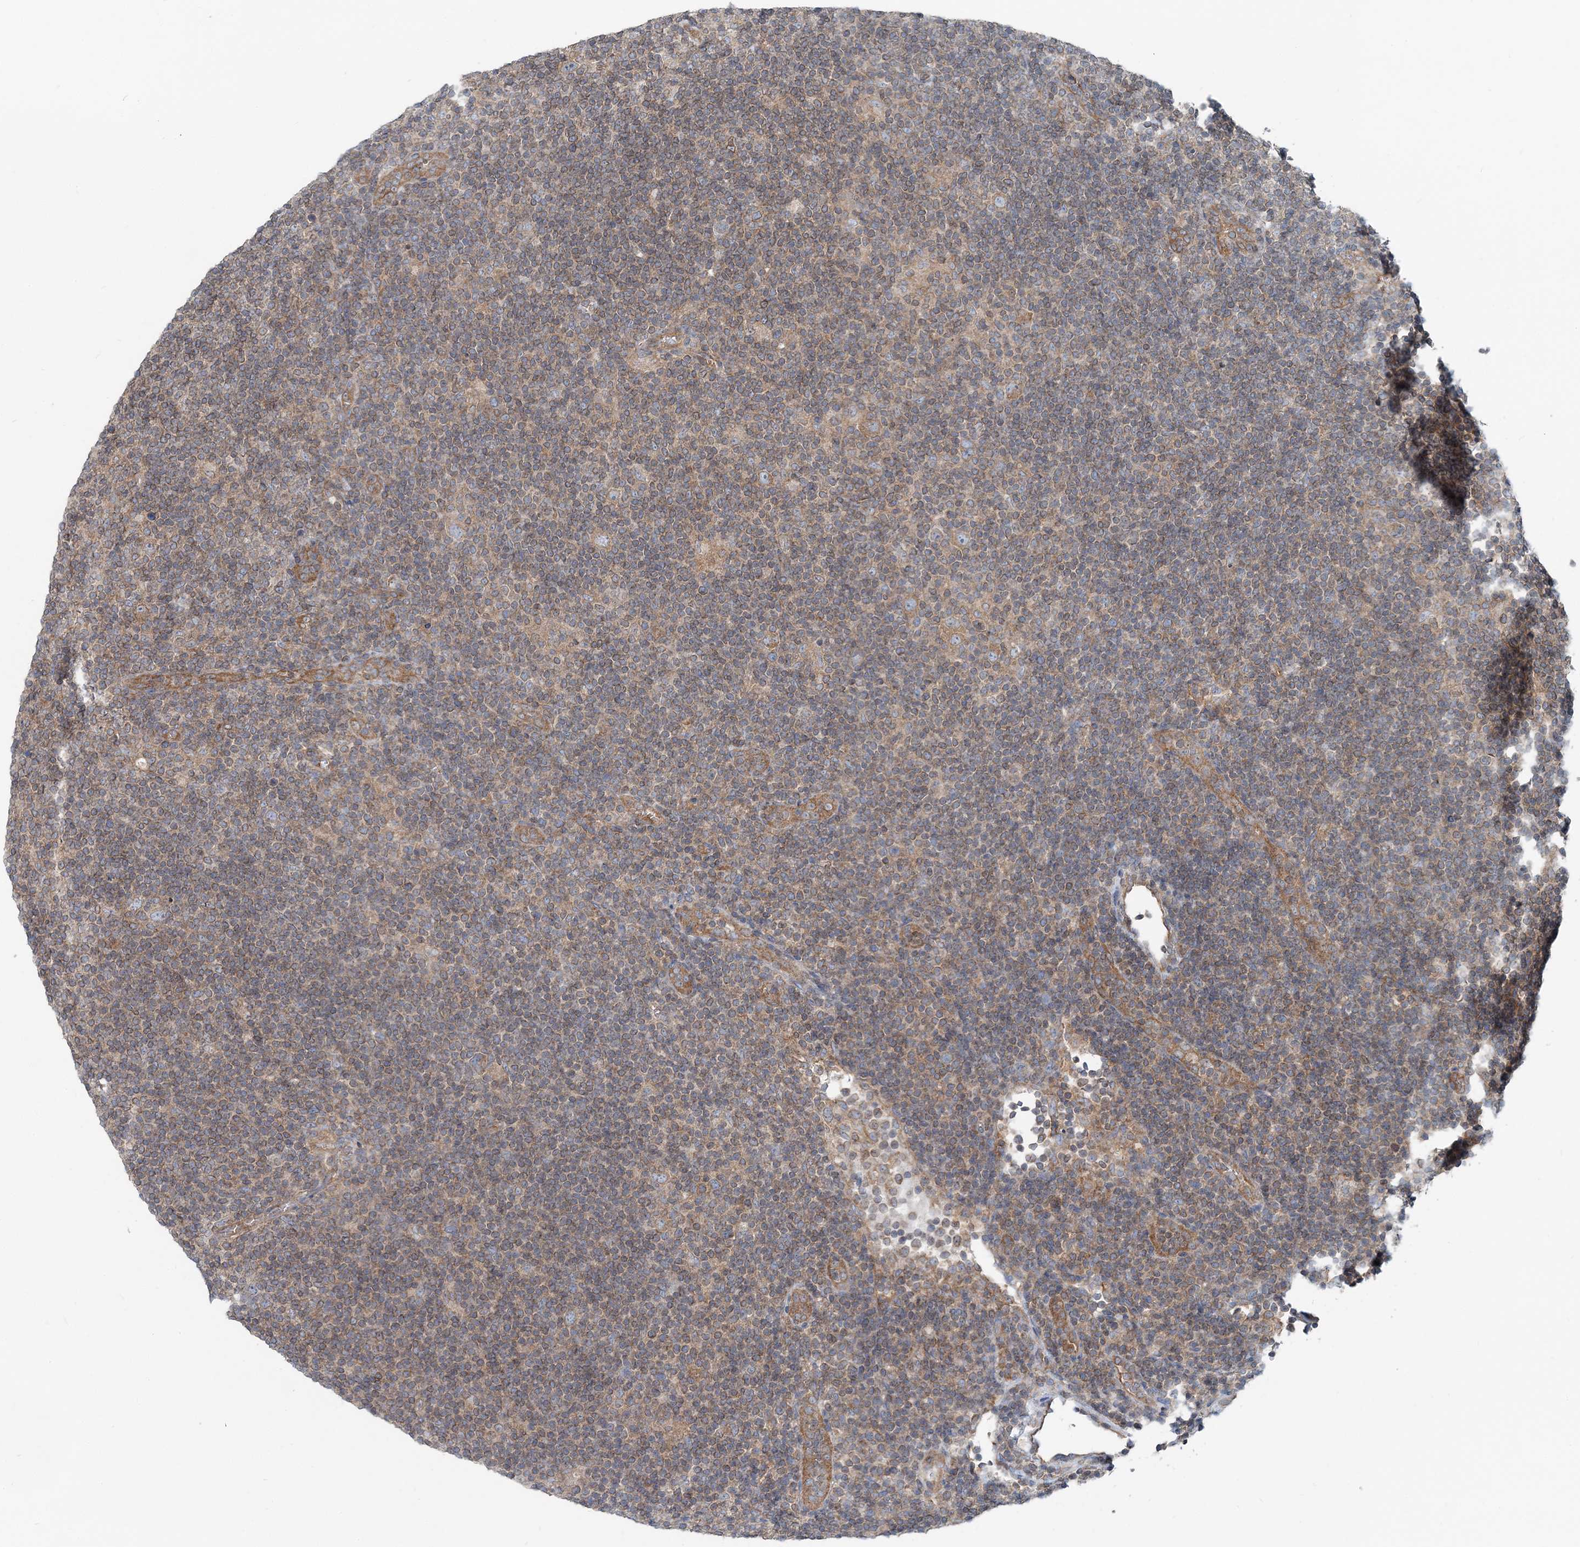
{"staining": {"intensity": "moderate", "quantity": "25%-75%", "location": "cytoplasmic/membranous"}, "tissue": "lymphoma", "cell_type": "Tumor cells", "image_type": "cancer", "snomed": [{"axis": "morphology", "description": "Hodgkin's disease, NOS"}, {"axis": "topography", "description": "Lymph node"}], "caption": "This photomicrograph demonstrates Hodgkin's disease stained with IHC to label a protein in brown. The cytoplasmic/membranous of tumor cells show moderate positivity for the protein. Nuclei are counter-stained blue.", "gene": "MOB4", "patient": {"sex": "female", "age": 57}}